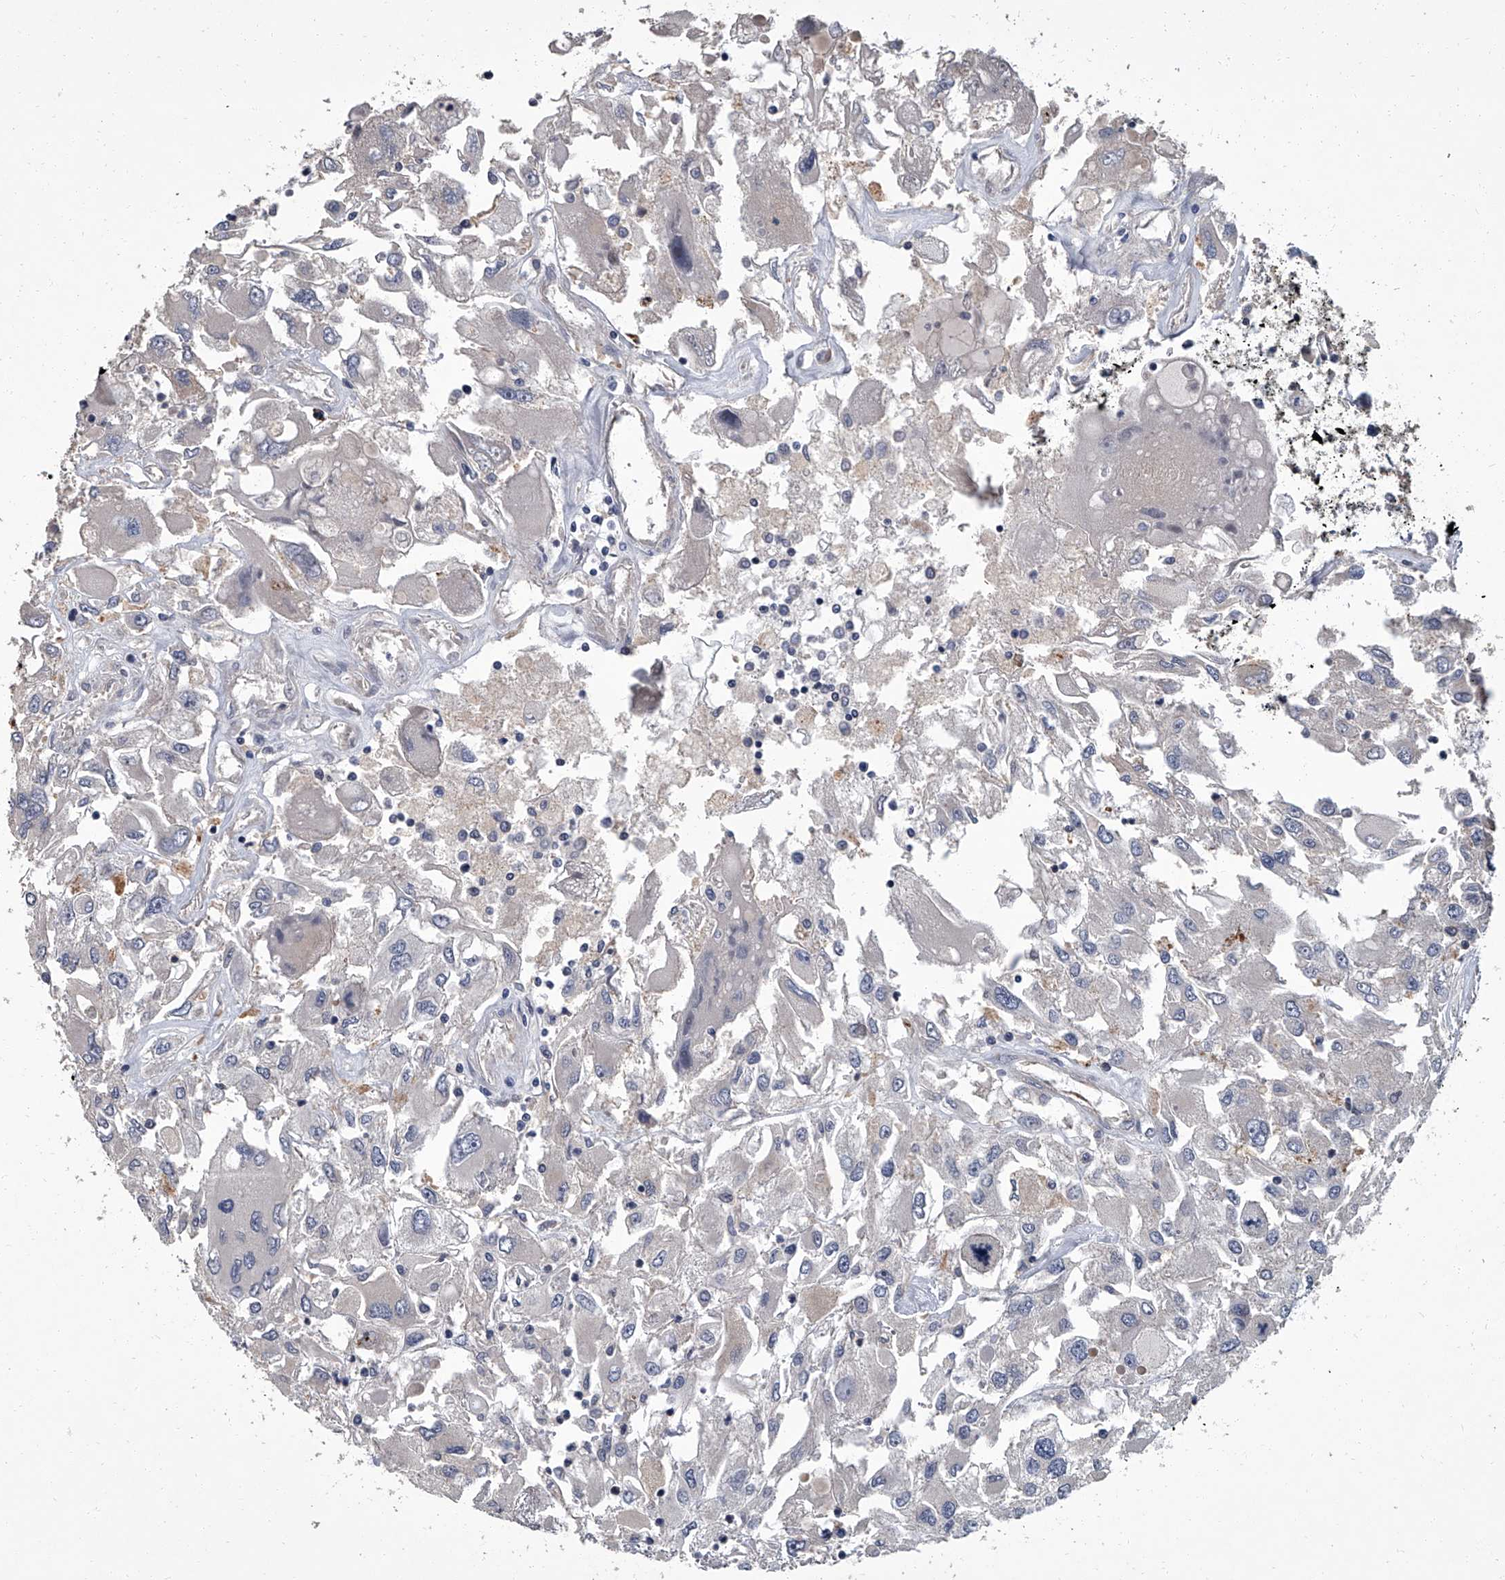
{"staining": {"intensity": "negative", "quantity": "none", "location": "none"}, "tissue": "renal cancer", "cell_type": "Tumor cells", "image_type": "cancer", "snomed": [{"axis": "morphology", "description": "Adenocarcinoma, NOS"}, {"axis": "topography", "description": "Kidney"}], "caption": "Immunohistochemistry (IHC) of renal cancer (adenocarcinoma) shows no expression in tumor cells.", "gene": "SIRT4", "patient": {"sex": "female", "age": 52}}